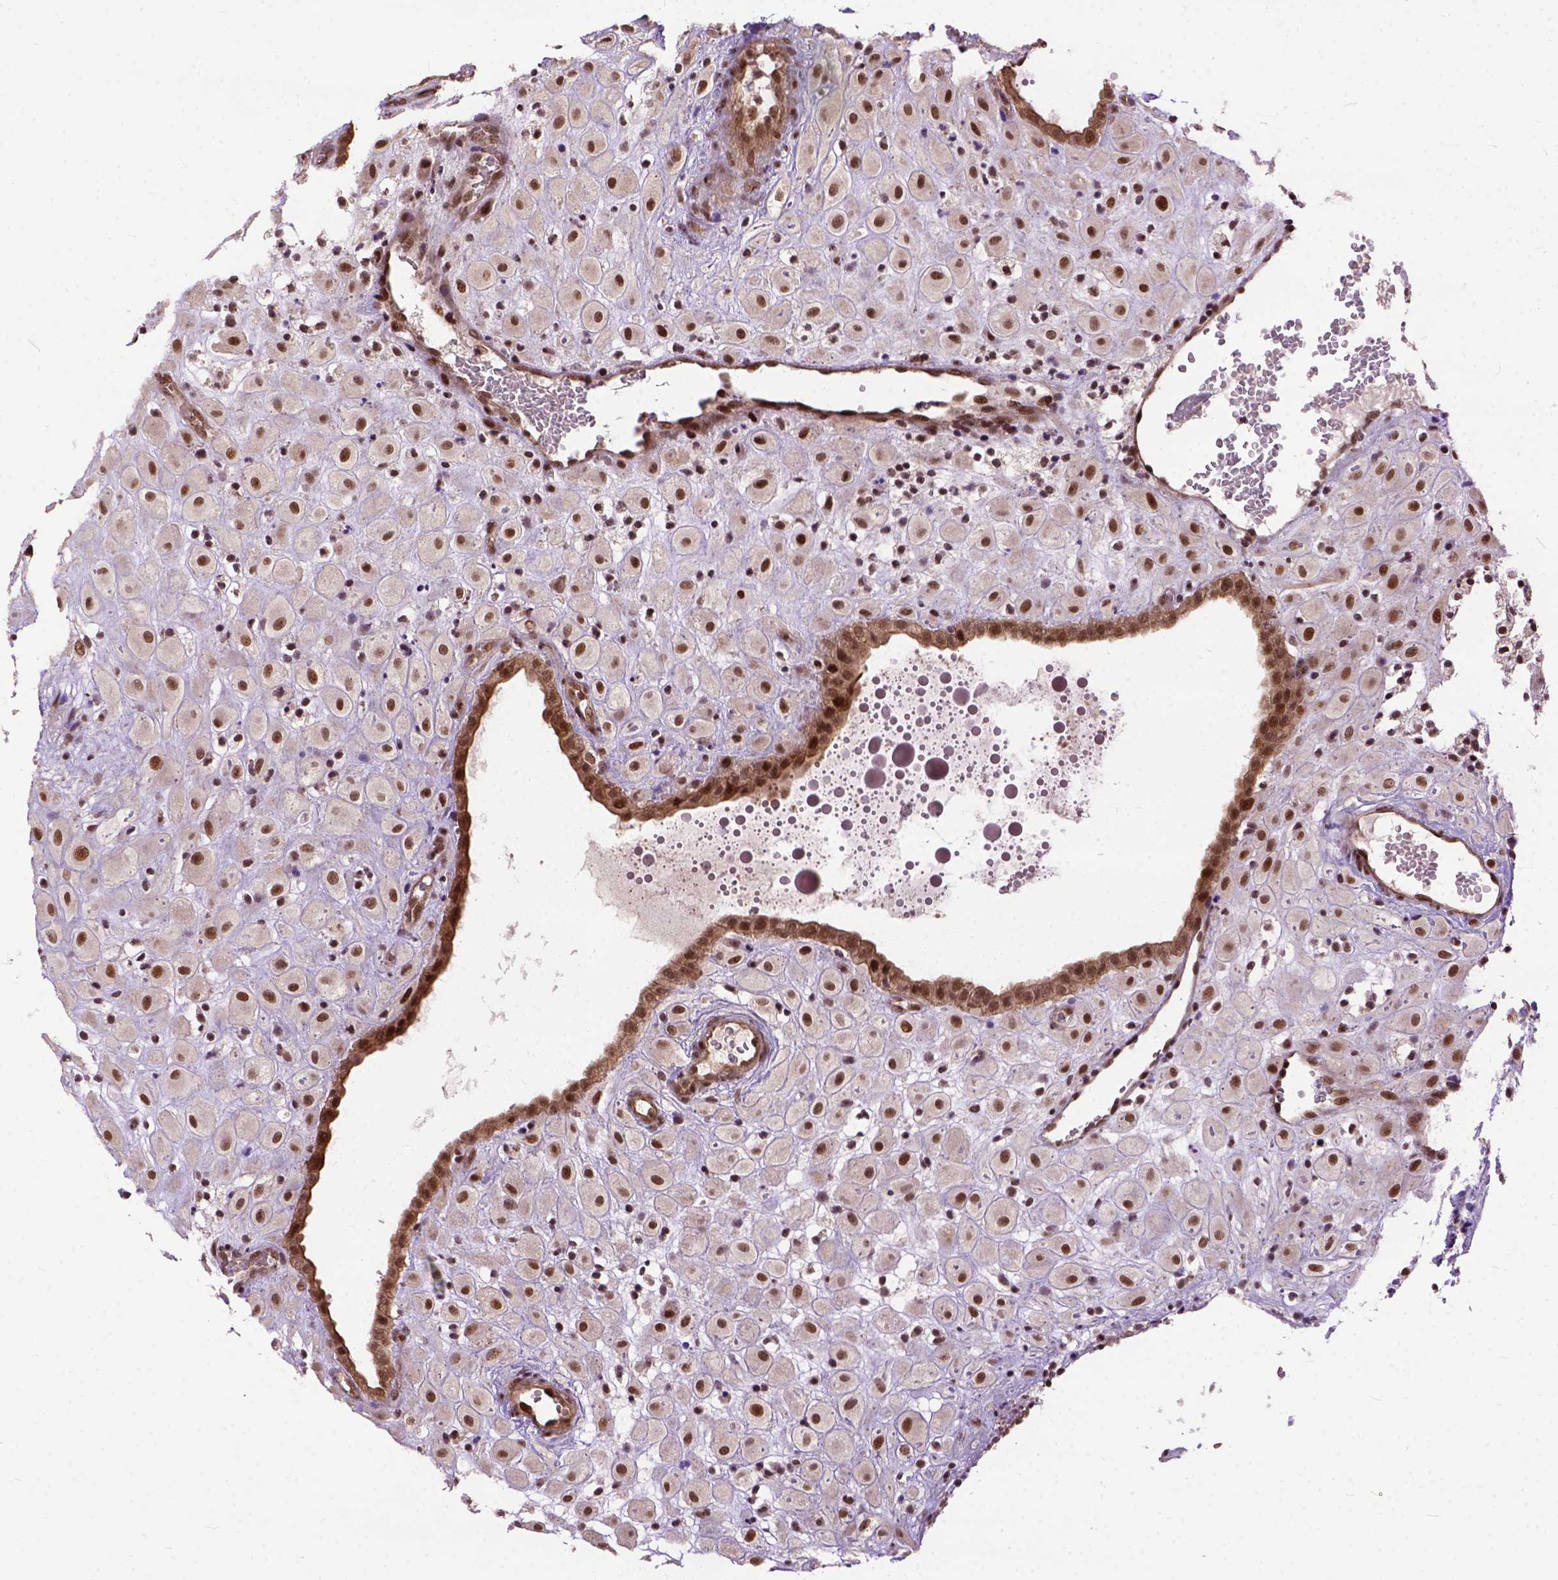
{"staining": {"intensity": "strong", "quantity": ">75%", "location": "nuclear"}, "tissue": "placenta", "cell_type": "Decidual cells", "image_type": "normal", "snomed": [{"axis": "morphology", "description": "Normal tissue, NOS"}, {"axis": "topography", "description": "Placenta"}], "caption": "The micrograph displays immunohistochemical staining of benign placenta. There is strong nuclear staining is seen in approximately >75% of decidual cells. Using DAB (3,3'-diaminobenzidine) (brown) and hematoxylin (blue) stains, captured at high magnification using brightfield microscopy.", "gene": "ZNF630", "patient": {"sex": "female", "age": 24}}